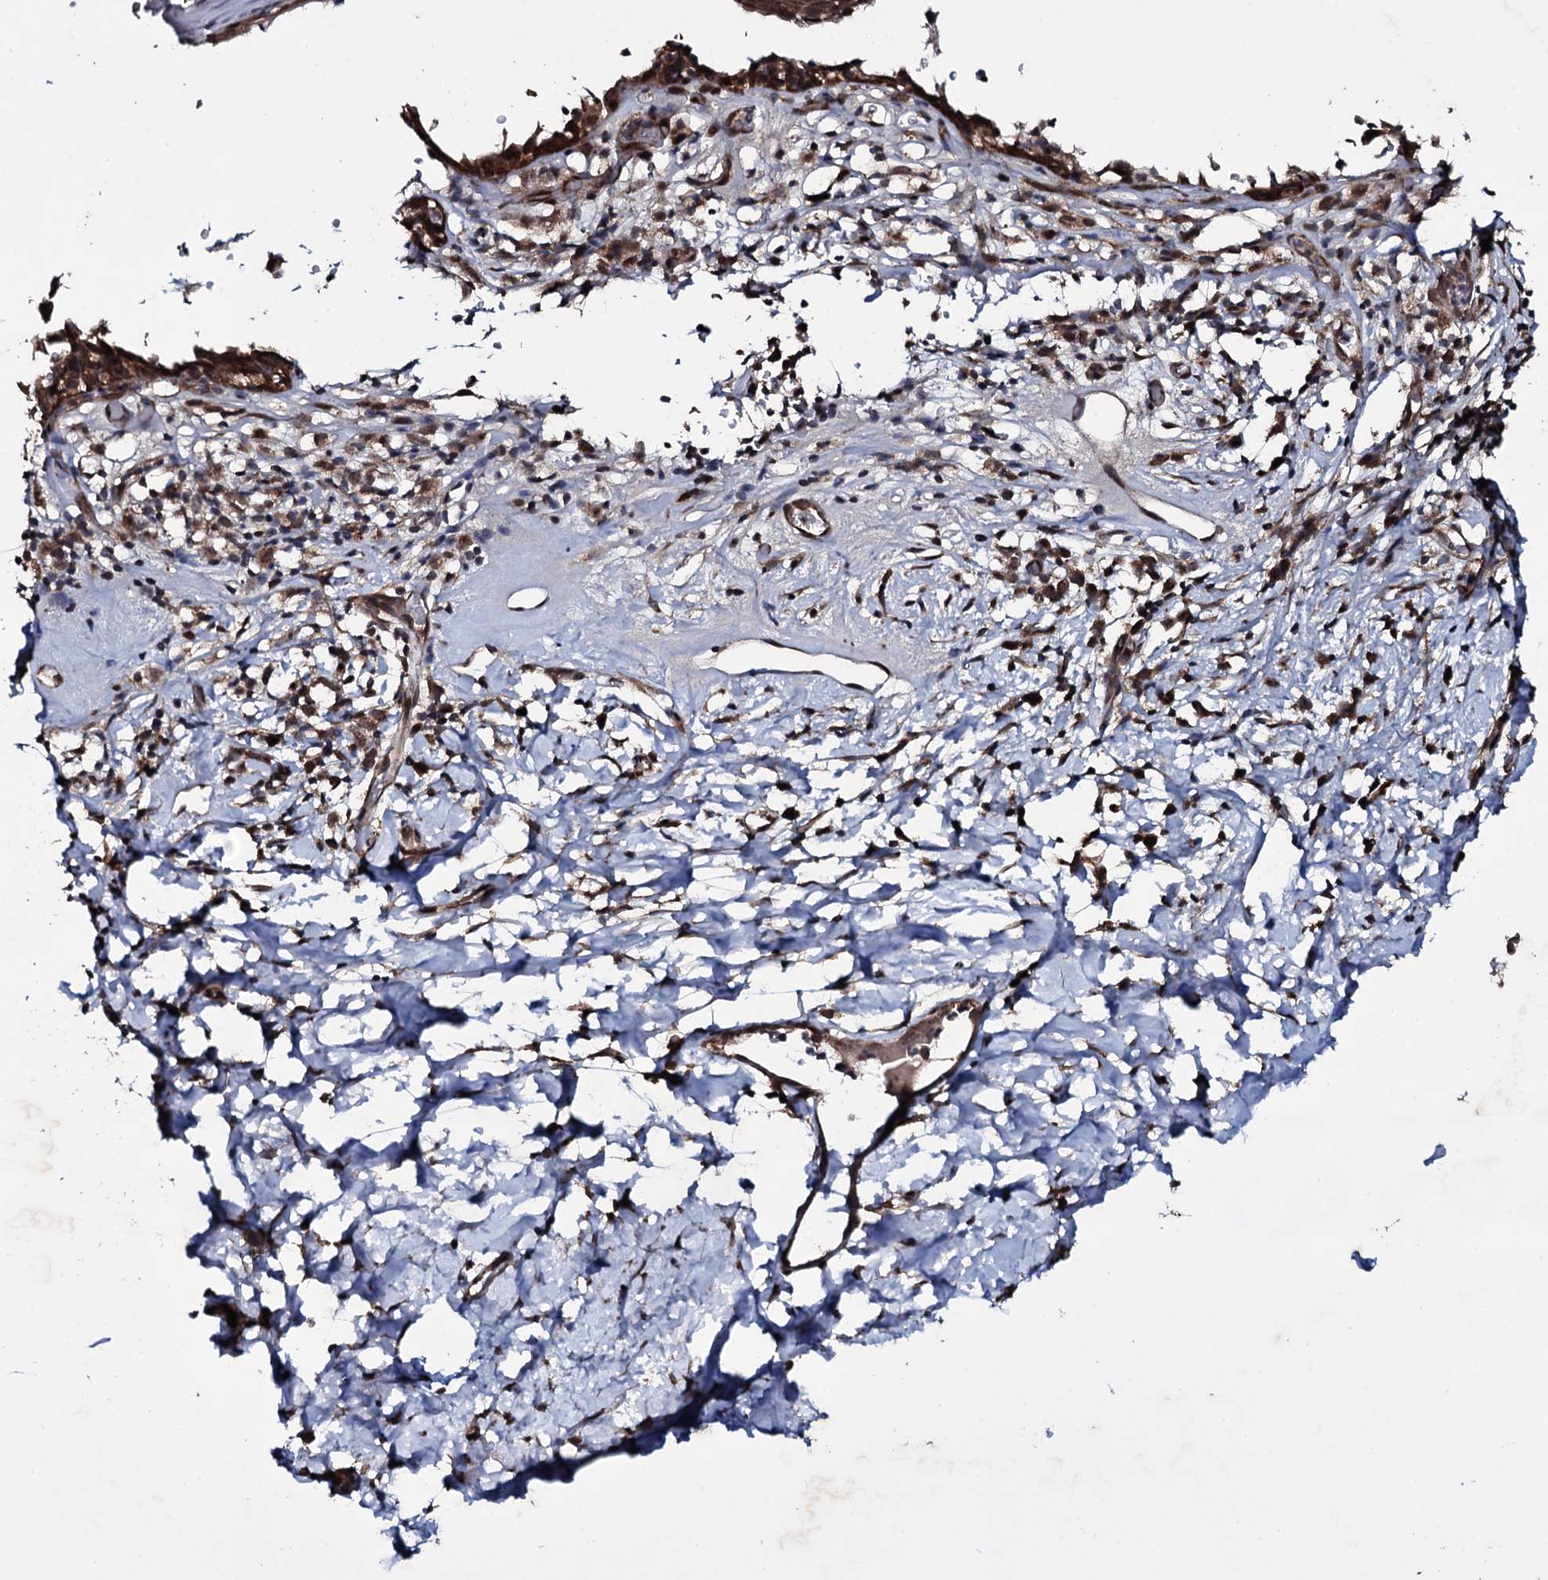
{"staining": {"intensity": "moderate", "quantity": ">75%", "location": "cytoplasmic/membranous,nuclear"}, "tissue": "skin", "cell_type": "Epidermal cells", "image_type": "normal", "snomed": [{"axis": "morphology", "description": "Normal tissue, NOS"}, {"axis": "topography", "description": "Vulva"}], "caption": "Protein positivity by immunohistochemistry displays moderate cytoplasmic/membranous,nuclear expression in about >75% of epidermal cells in unremarkable skin. The staining was performed using DAB (3,3'-diaminobenzidine) to visualize the protein expression in brown, while the nuclei were stained in blue with hematoxylin (Magnification: 20x).", "gene": "MRPS31", "patient": {"sex": "female", "age": 68}}